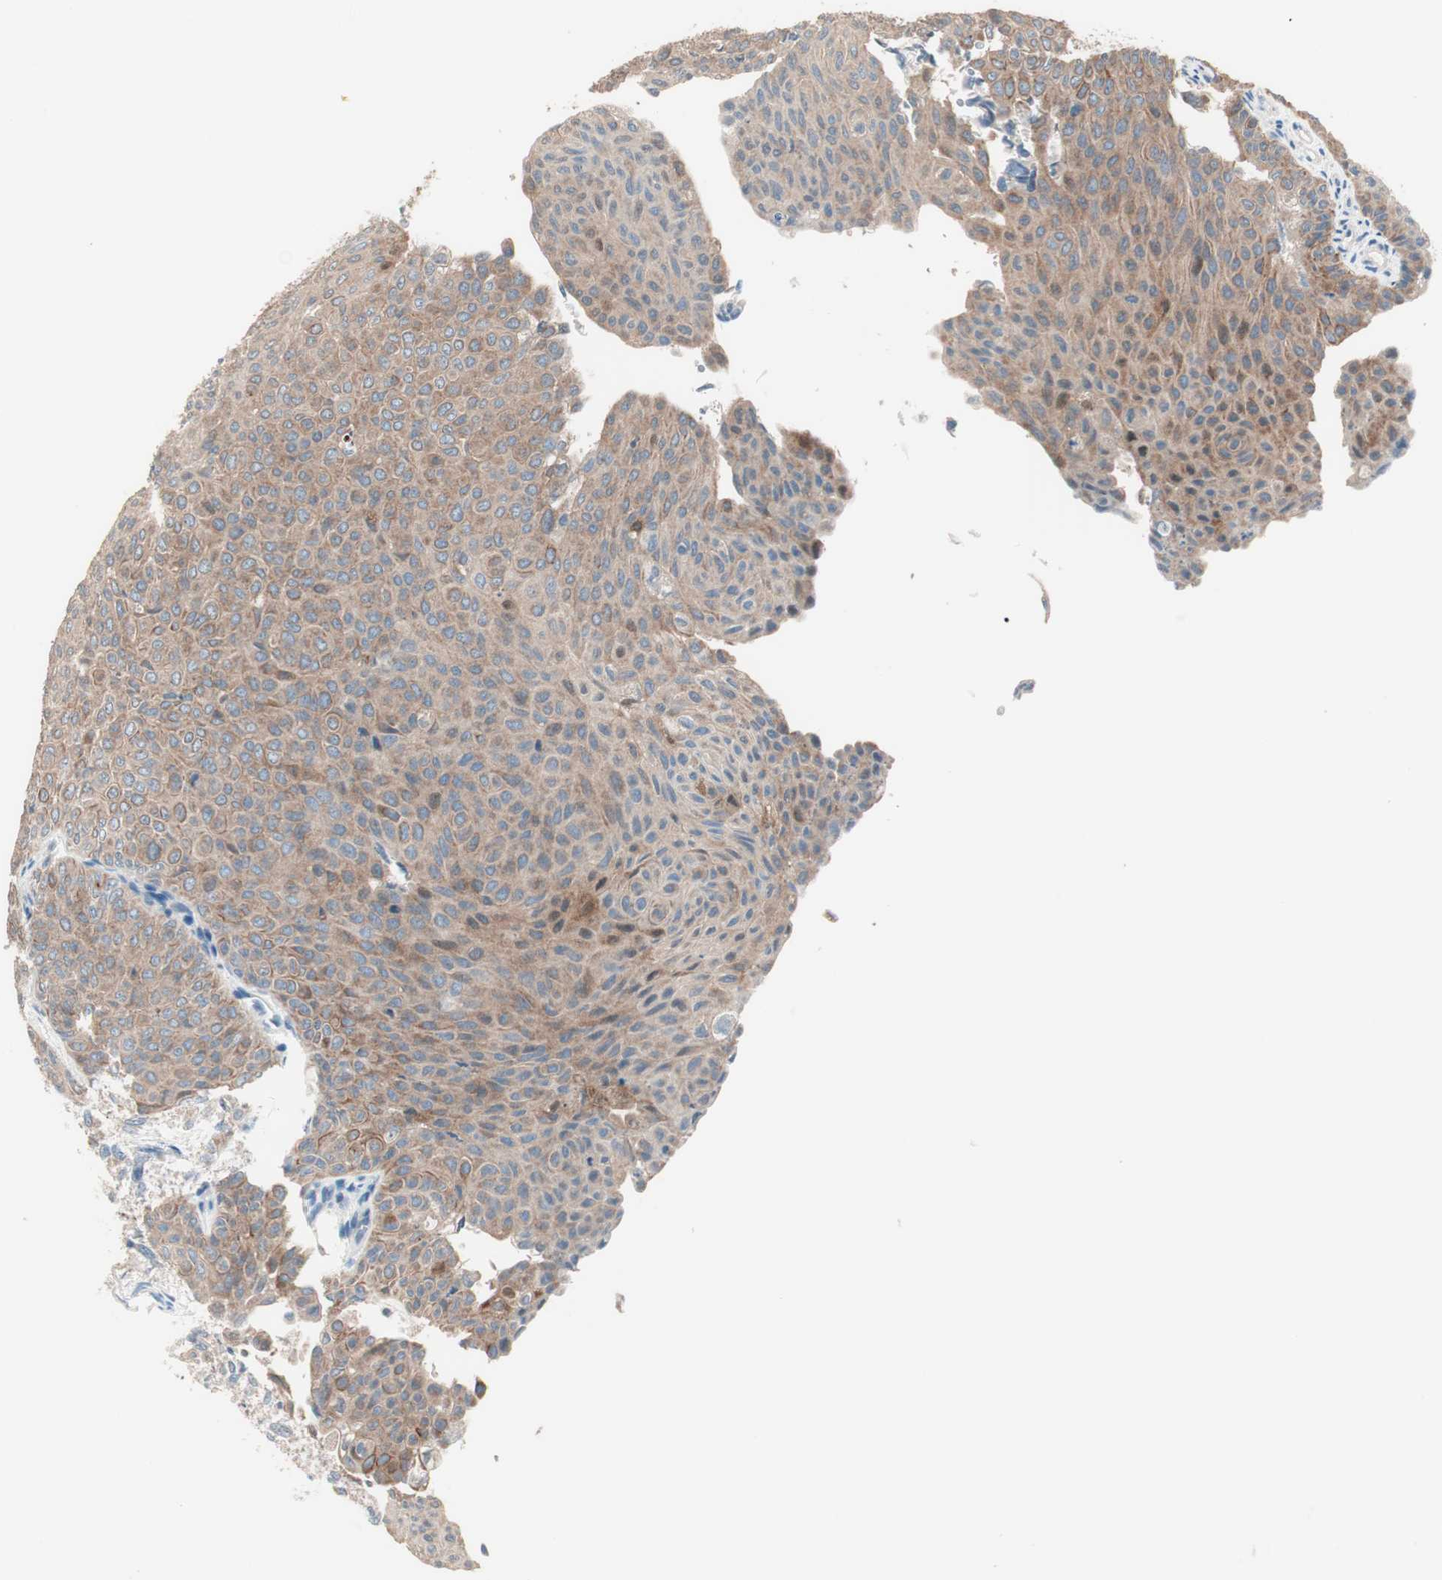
{"staining": {"intensity": "weak", "quantity": ">75%", "location": "cytoplasmic/membranous"}, "tissue": "urothelial cancer", "cell_type": "Tumor cells", "image_type": "cancer", "snomed": [{"axis": "morphology", "description": "Urothelial carcinoma, Low grade"}, {"axis": "topography", "description": "Urinary bladder"}], "caption": "A brown stain highlights weak cytoplasmic/membranous expression of a protein in urothelial cancer tumor cells.", "gene": "RAD54B", "patient": {"sex": "male", "age": 78}}